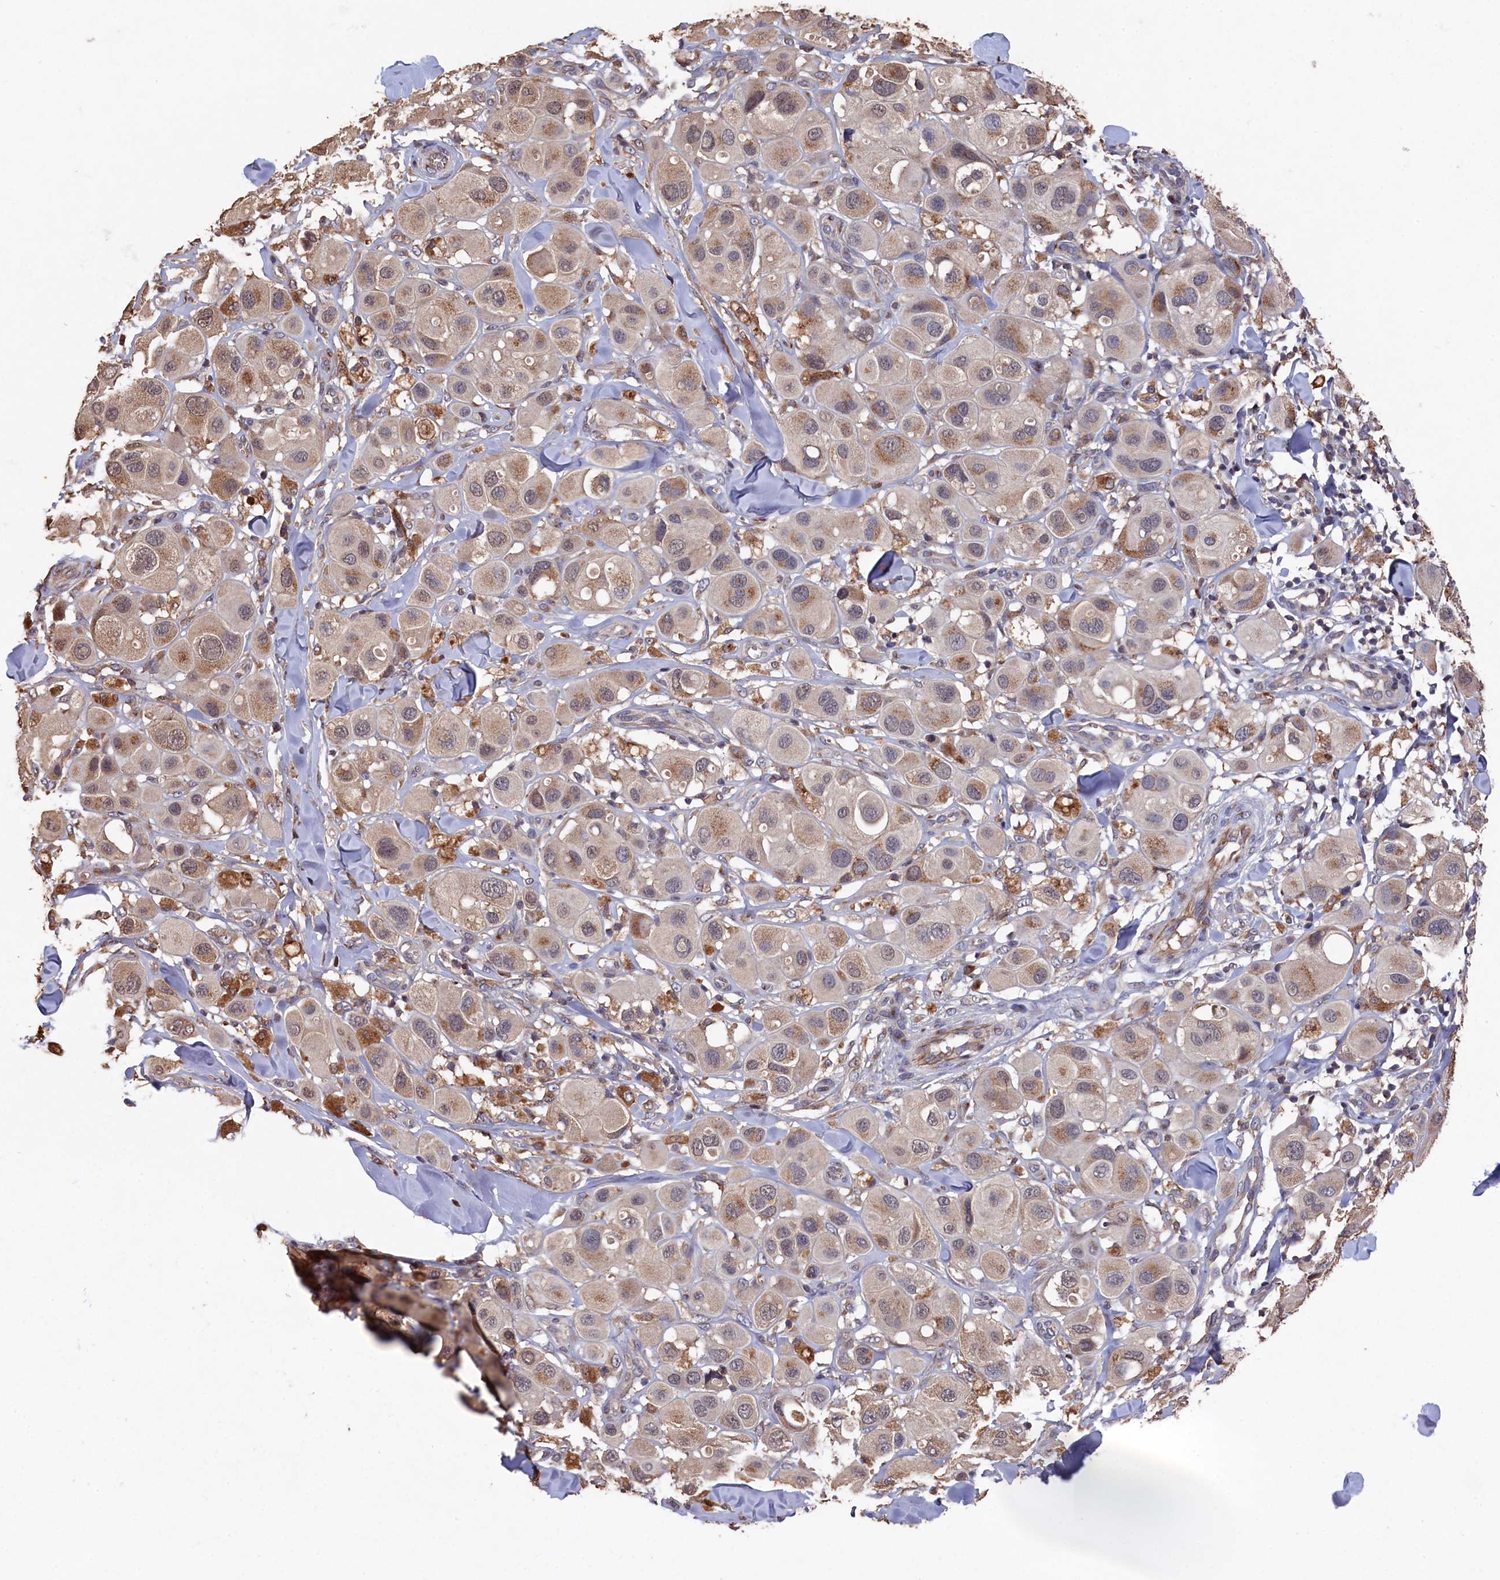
{"staining": {"intensity": "weak", "quantity": "25%-75%", "location": "cytoplasmic/membranous"}, "tissue": "melanoma", "cell_type": "Tumor cells", "image_type": "cancer", "snomed": [{"axis": "morphology", "description": "Malignant melanoma, Metastatic site"}, {"axis": "topography", "description": "Skin"}], "caption": "A low amount of weak cytoplasmic/membranous positivity is seen in about 25%-75% of tumor cells in malignant melanoma (metastatic site) tissue.", "gene": "NAA60", "patient": {"sex": "male", "age": 41}}